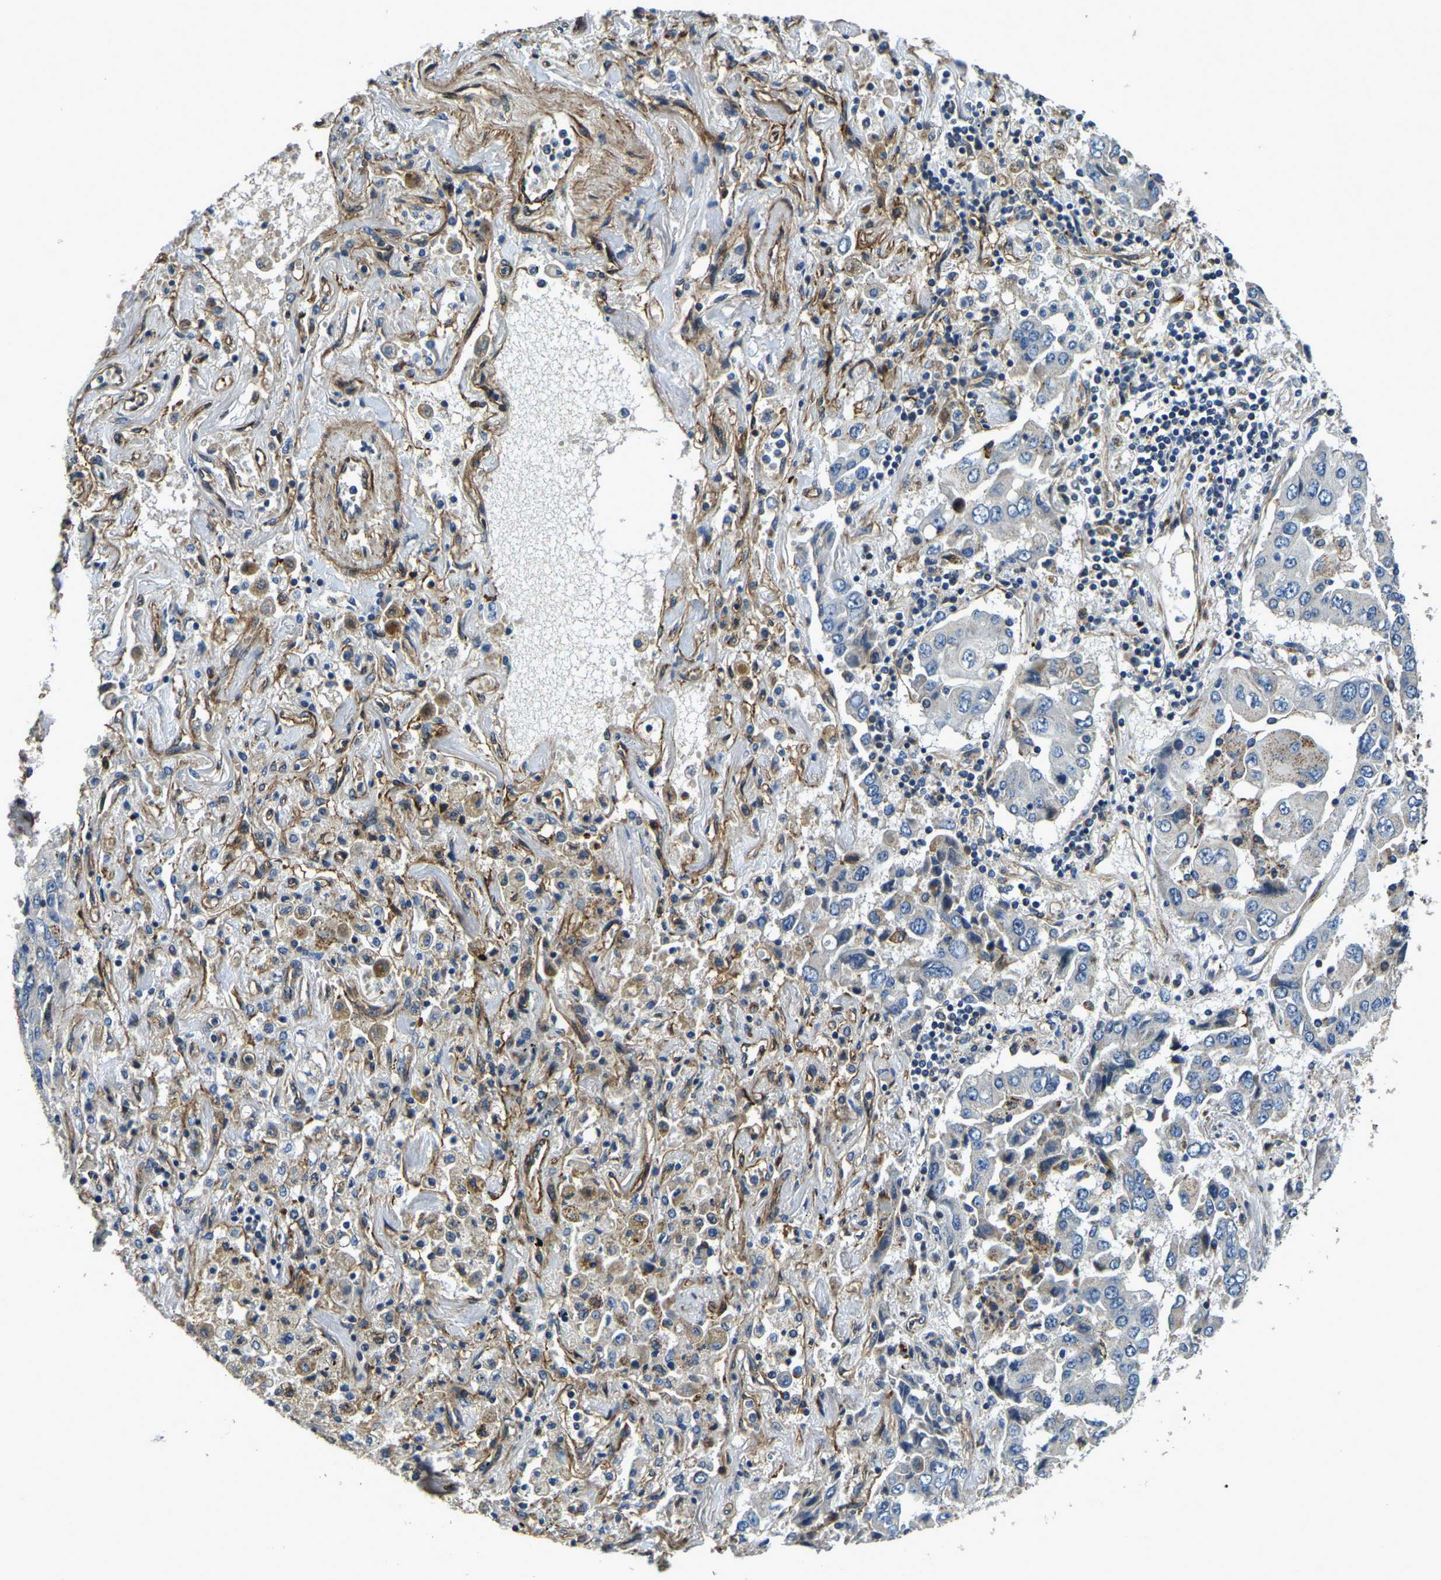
{"staining": {"intensity": "negative", "quantity": "none", "location": "none"}, "tissue": "lung cancer", "cell_type": "Tumor cells", "image_type": "cancer", "snomed": [{"axis": "morphology", "description": "Adenocarcinoma, NOS"}, {"axis": "topography", "description": "Lung"}], "caption": "A micrograph of lung adenocarcinoma stained for a protein exhibits no brown staining in tumor cells. The staining is performed using DAB brown chromogen with nuclei counter-stained in using hematoxylin.", "gene": "RNF39", "patient": {"sex": "female", "age": 65}}